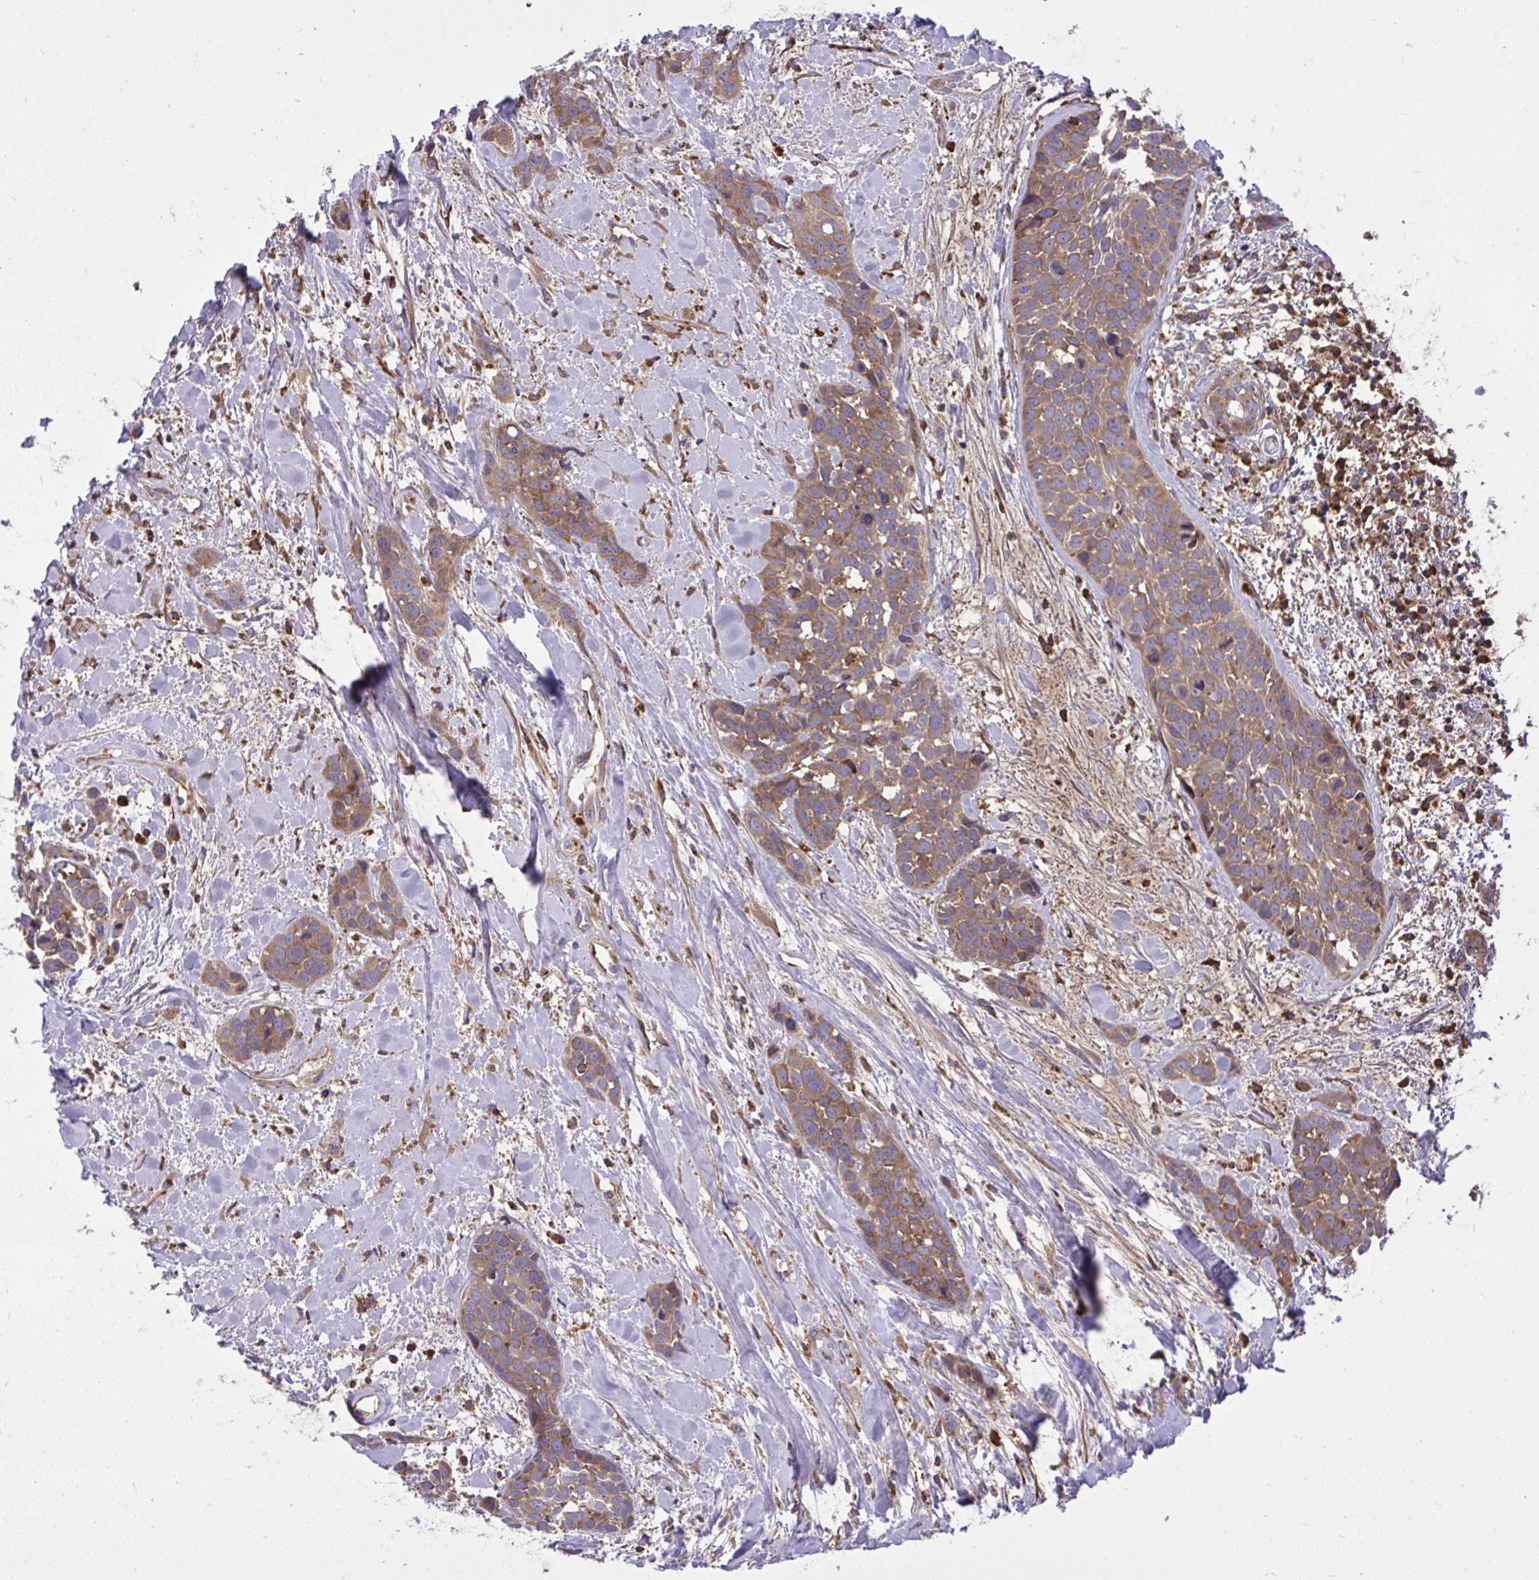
{"staining": {"intensity": "moderate", "quantity": ">75%", "location": "cytoplasmic/membranous"}, "tissue": "head and neck cancer", "cell_type": "Tumor cells", "image_type": "cancer", "snomed": [{"axis": "morphology", "description": "Squamous cell carcinoma, NOS"}, {"axis": "topography", "description": "Head-Neck"}], "caption": "There is medium levels of moderate cytoplasmic/membranous expression in tumor cells of head and neck cancer, as demonstrated by immunohistochemical staining (brown color).", "gene": "PAIP2", "patient": {"sex": "female", "age": 50}}